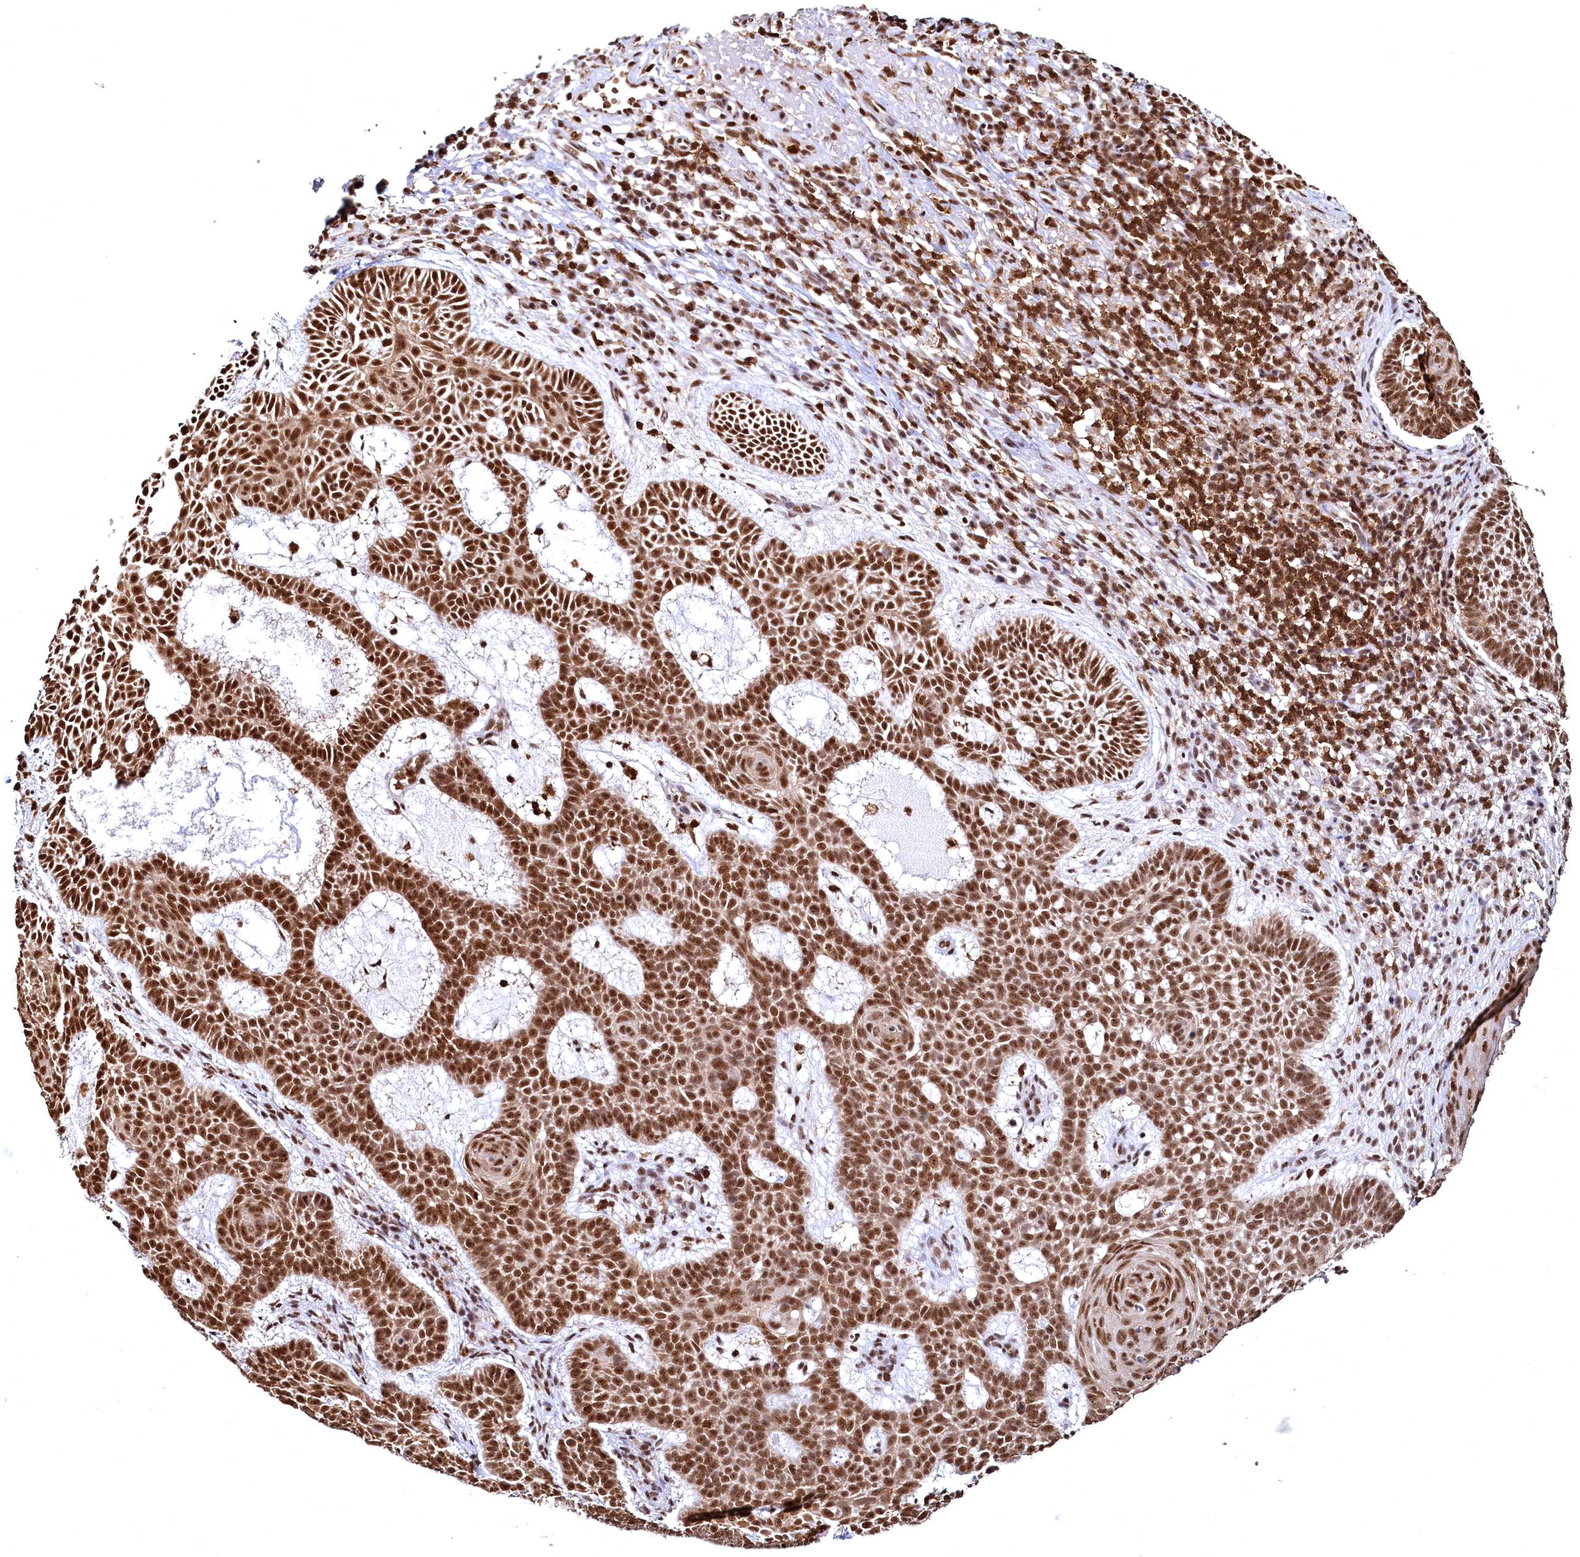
{"staining": {"intensity": "strong", "quantity": ">75%", "location": "cytoplasmic/membranous,nuclear"}, "tissue": "skin cancer", "cell_type": "Tumor cells", "image_type": "cancer", "snomed": [{"axis": "morphology", "description": "Basal cell carcinoma"}, {"axis": "topography", "description": "Skin"}], "caption": "An immunohistochemistry (IHC) image of neoplastic tissue is shown. Protein staining in brown labels strong cytoplasmic/membranous and nuclear positivity in skin cancer (basal cell carcinoma) within tumor cells.", "gene": "RSRC2", "patient": {"sex": "male", "age": 85}}